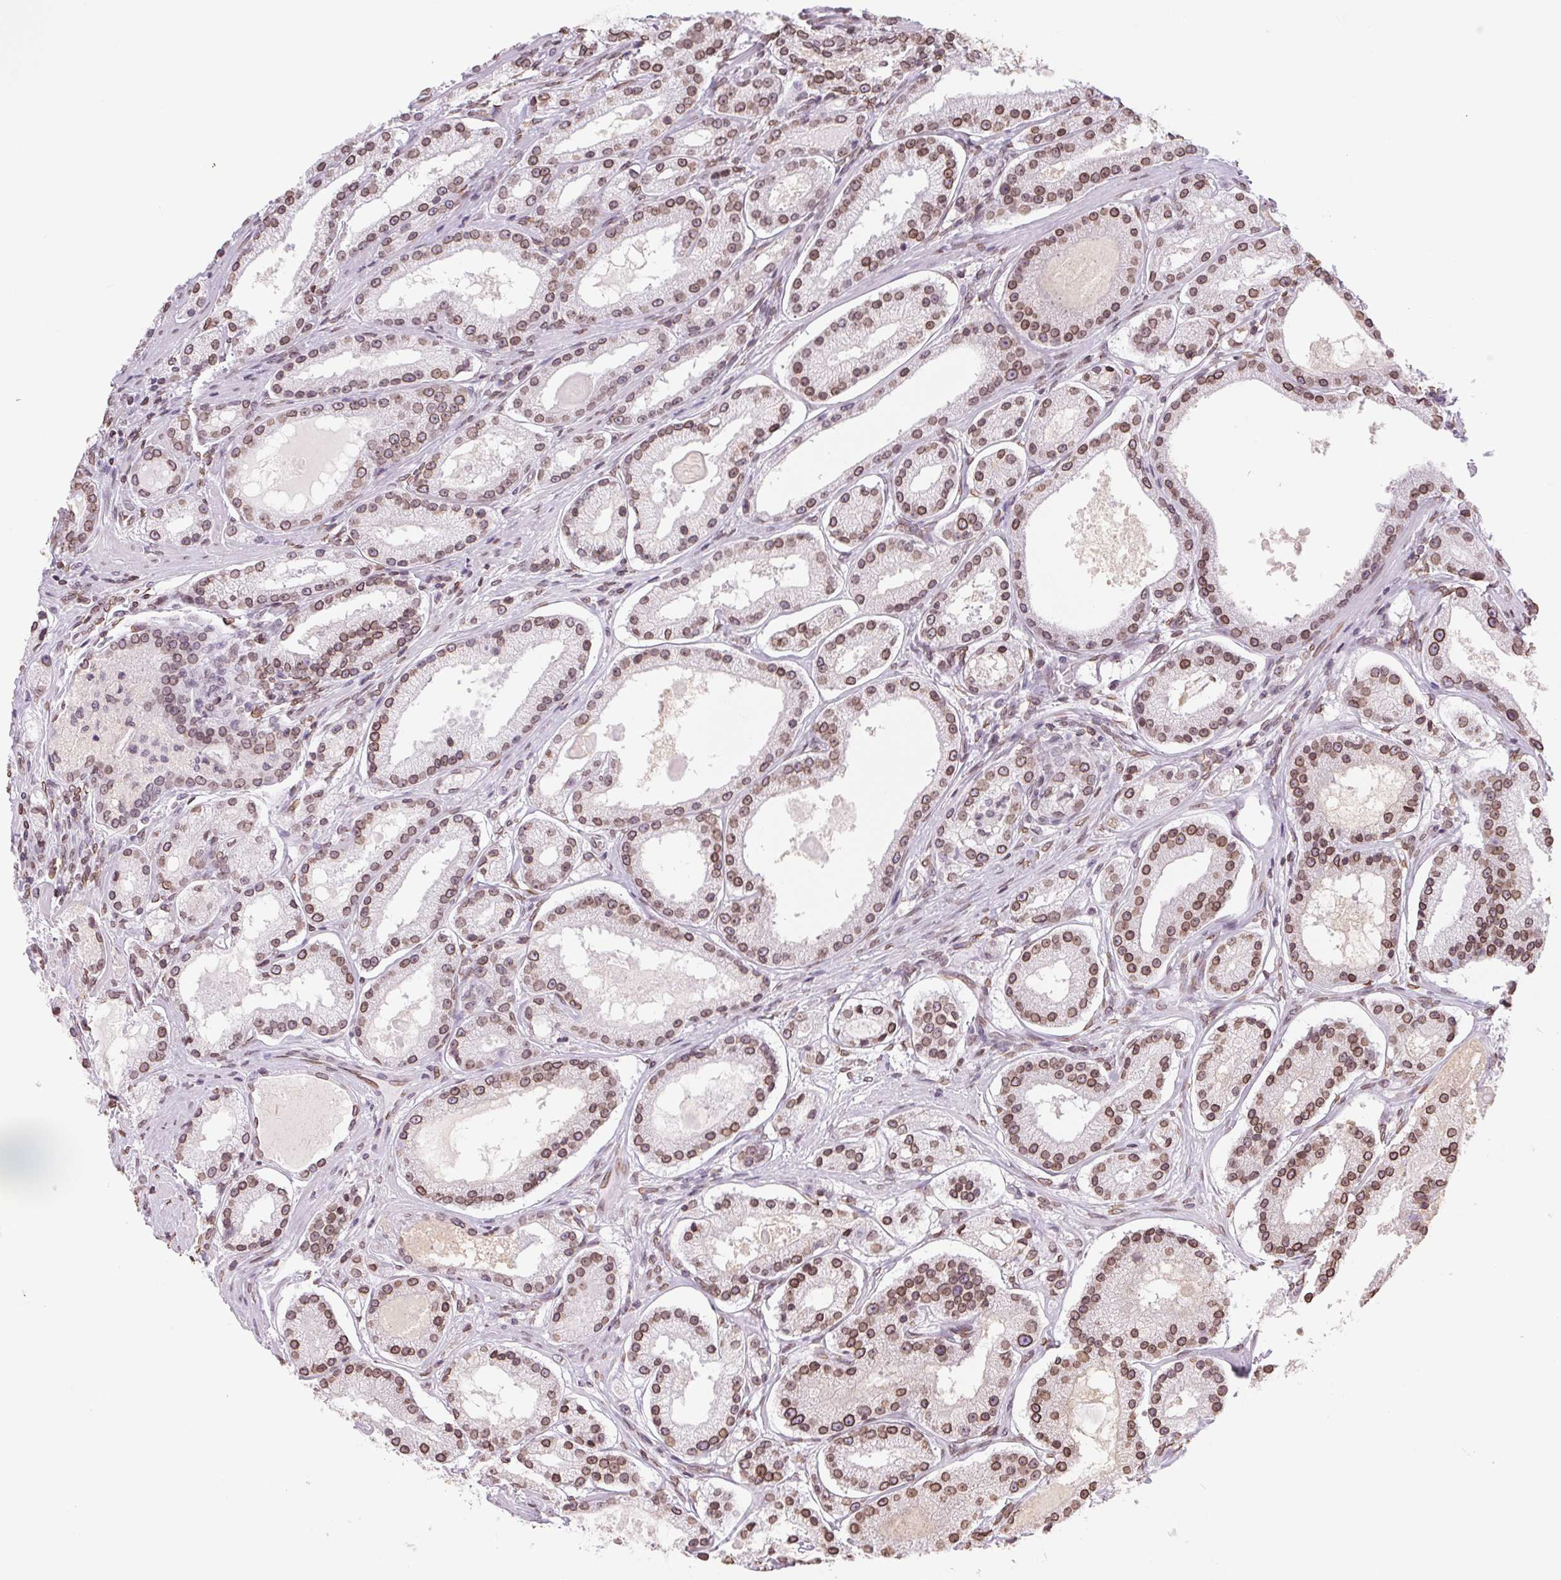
{"staining": {"intensity": "moderate", "quantity": ">75%", "location": "cytoplasmic/membranous,nuclear"}, "tissue": "prostate cancer", "cell_type": "Tumor cells", "image_type": "cancer", "snomed": [{"axis": "morphology", "description": "Adenocarcinoma, Low grade"}, {"axis": "topography", "description": "Prostate"}], "caption": "DAB immunohistochemical staining of human prostate cancer exhibits moderate cytoplasmic/membranous and nuclear protein staining in approximately >75% of tumor cells.", "gene": "LMNB2", "patient": {"sex": "male", "age": 57}}